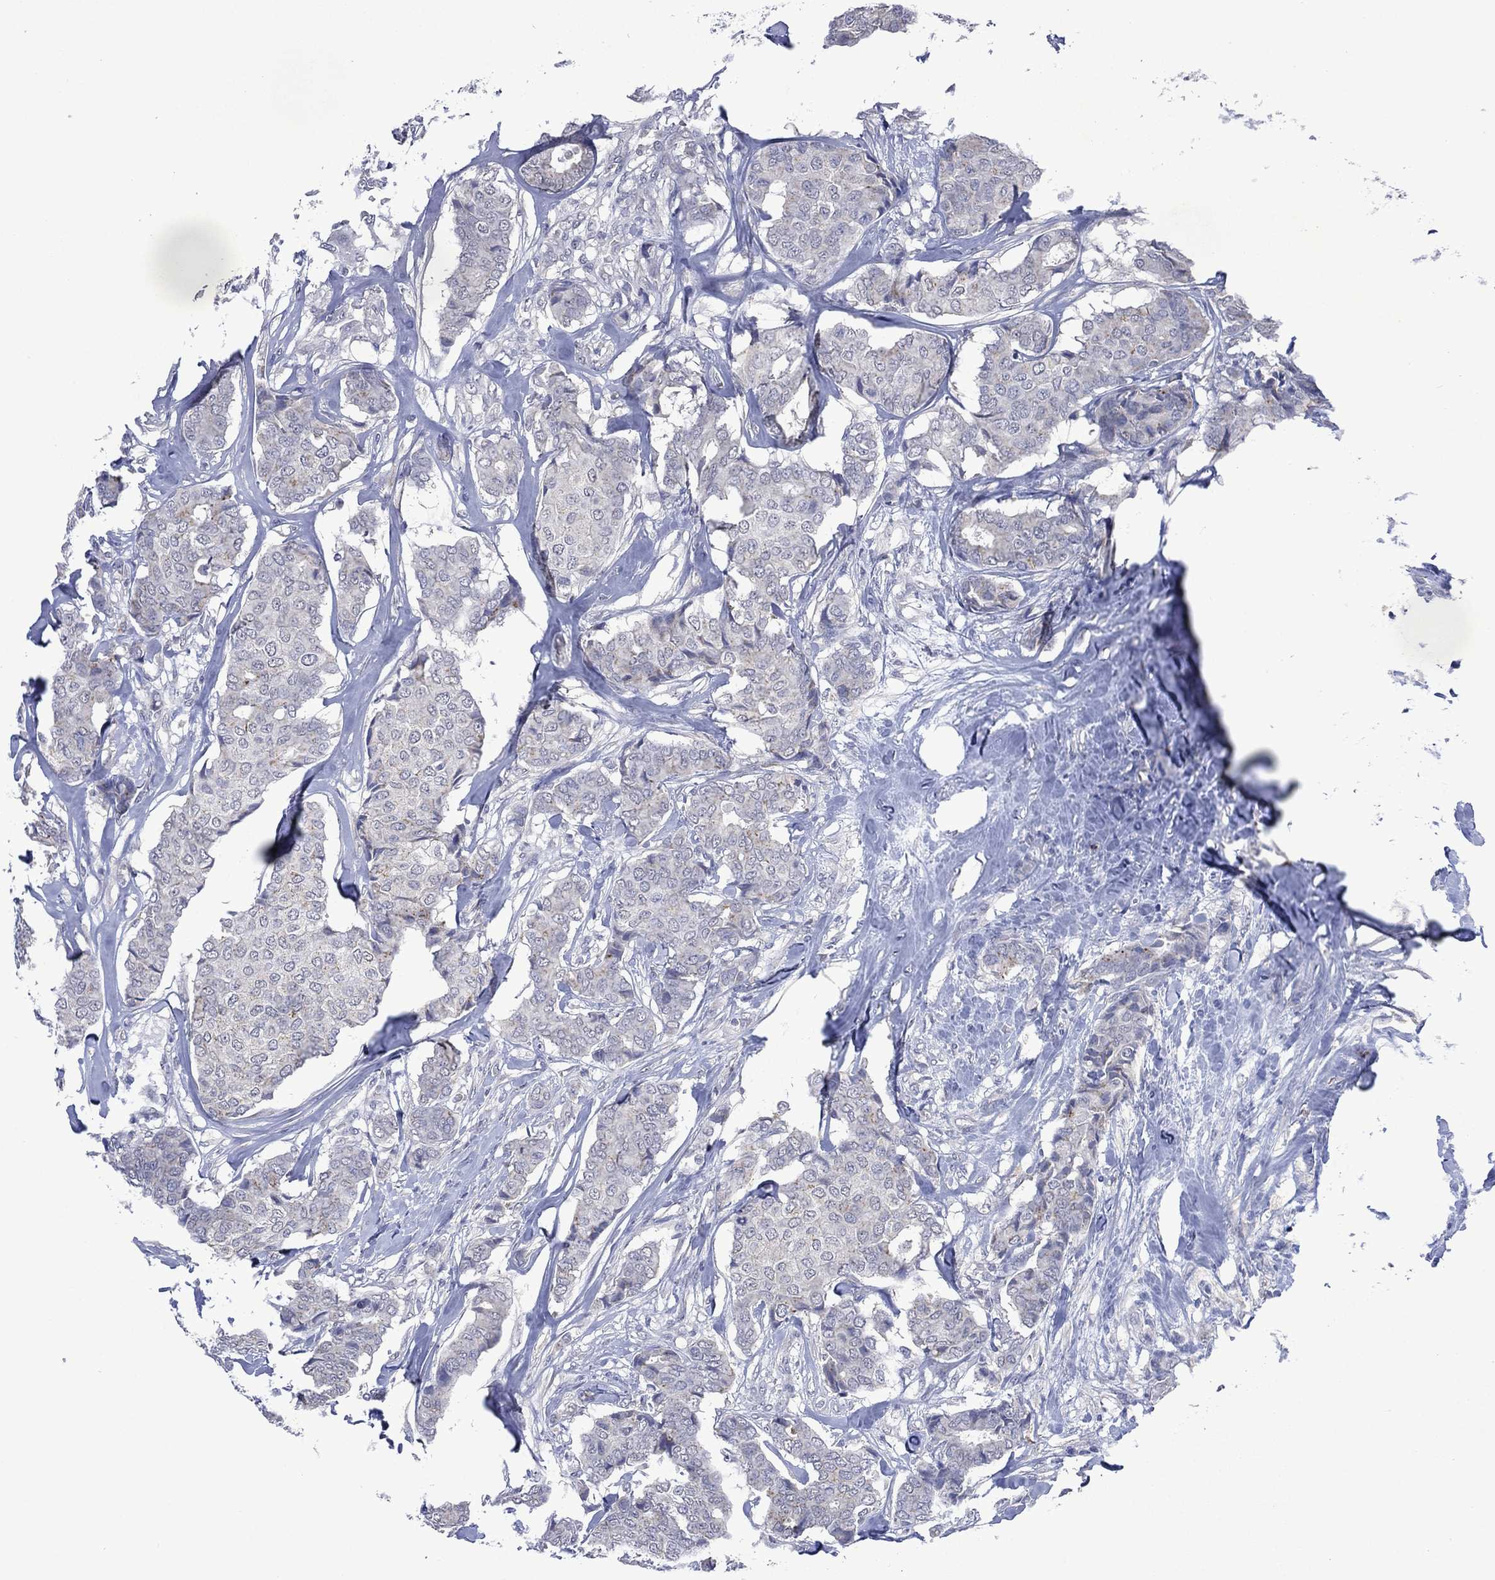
{"staining": {"intensity": "negative", "quantity": "none", "location": "none"}, "tissue": "breast cancer", "cell_type": "Tumor cells", "image_type": "cancer", "snomed": [{"axis": "morphology", "description": "Duct carcinoma"}, {"axis": "topography", "description": "Breast"}], "caption": "A photomicrograph of human breast cancer is negative for staining in tumor cells. (Immunohistochemistry (ihc), brightfield microscopy, high magnification).", "gene": "ASB10", "patient": {"sex": "female", "age": 75}}